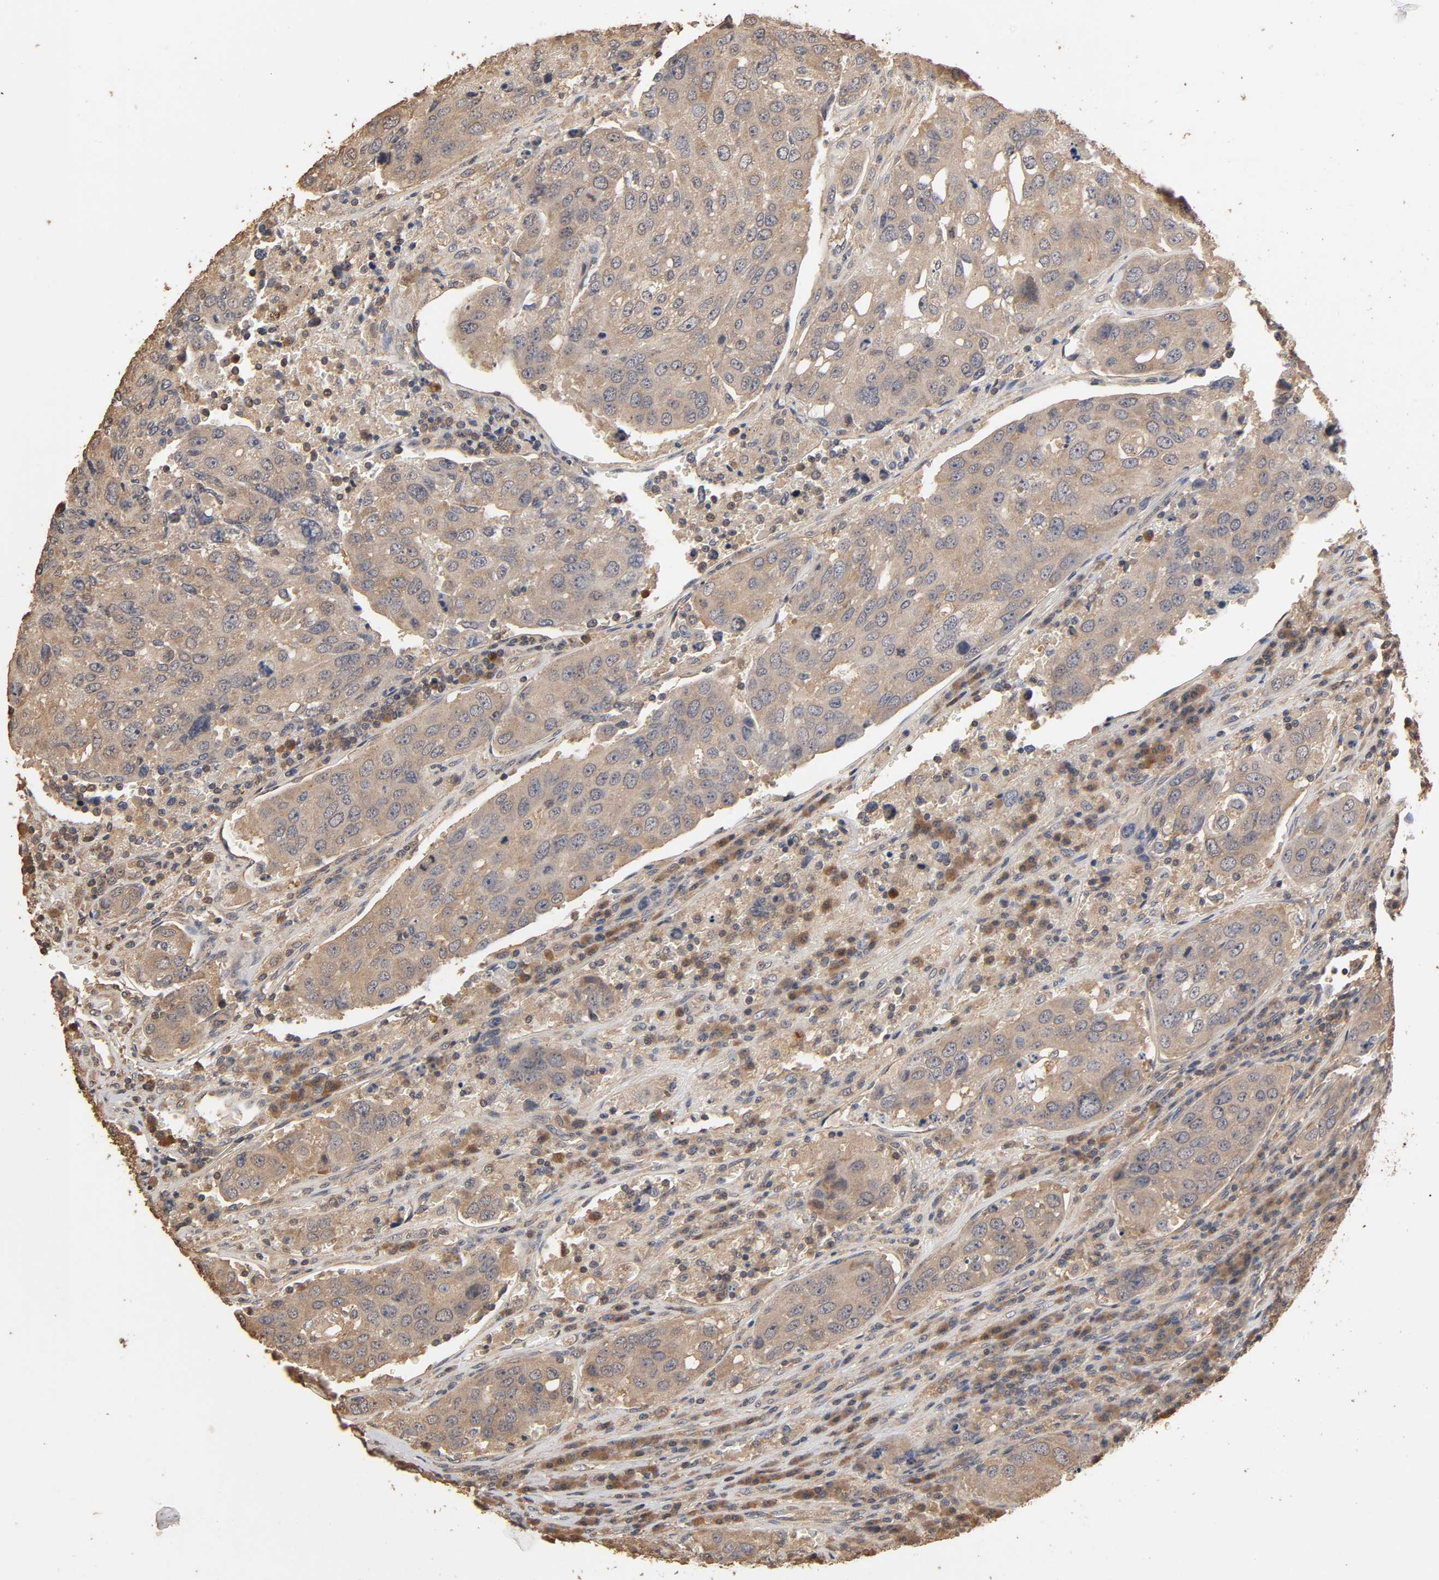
{"staining": {"intensity": "weak", "quantity": ">75%", "location": "cytoplasmic/membranous"}, "tissue": "urothelial cancer", "cell_type": "Tumor cells", "image_type": "cancer", "snomed": [{"axis": "morphology", "description": "Urothelial carcinoma, High grade"}, {"axis": "topography", "description": "Lymph node"}, {"axis": "topography", "description": "Urinary bladder"}], "caption": "There is low levels of weak cytoplasmic/membranous expression in tumor cells of urothelial carcinoma (high-grade), as demonstrated by immunohistochemical staining (brown color).", "gene": "ARHGEF7", "patient": {"sex": "male", "age": 51}}